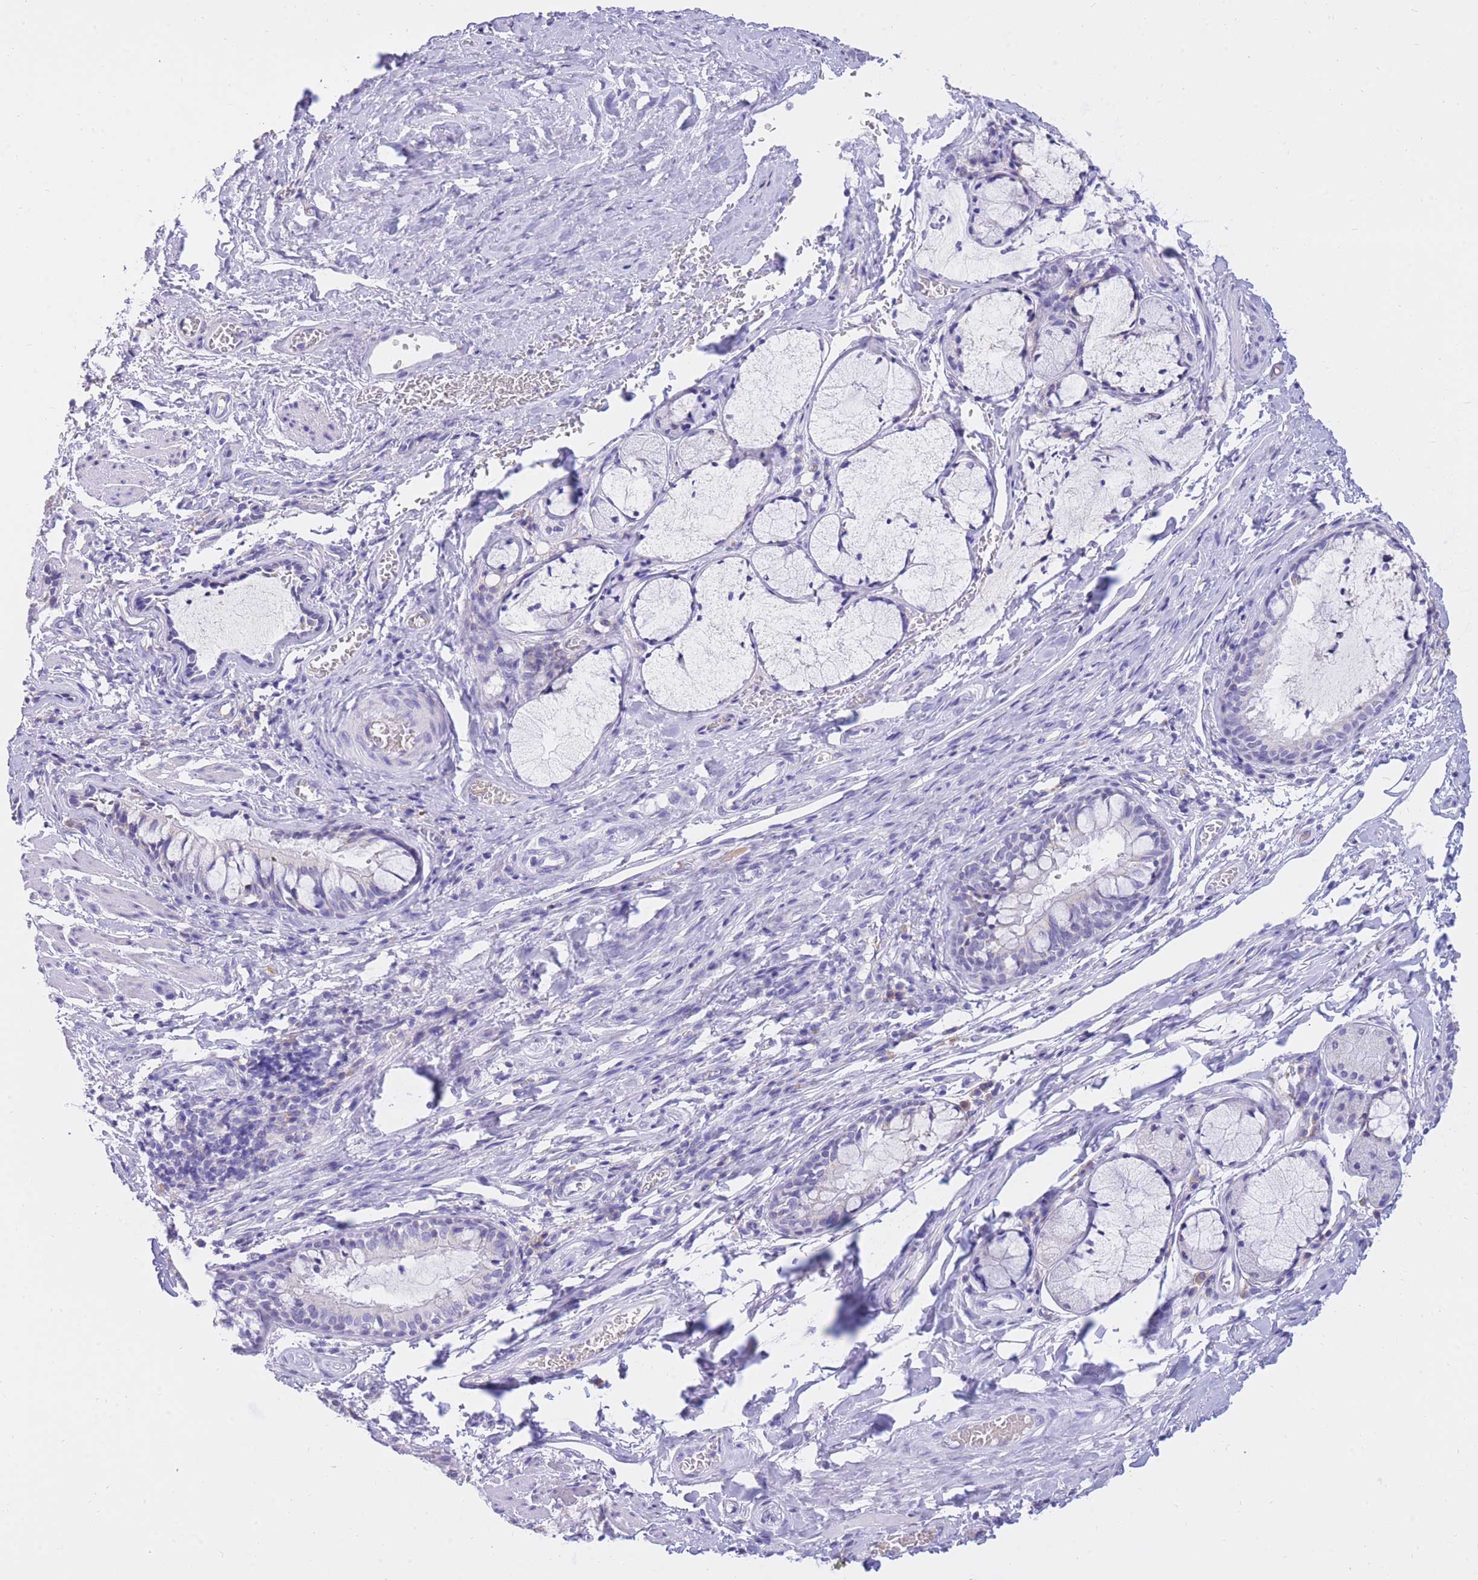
{"staining": {"intensity": "weak", "quantity": "<25%", "location": "cytoplasmic/membranous"}, "tissue": "bronchus", "cell_type": "Respiratory epithelial cells", "image_type": "normal", "snomed": [{"axis": "morphology", "description": "Normal tissue, NOS"}, {"axis": "topography", "description": "Cartilage tissue"}, {"axis": "topography", "description": "Bronchus"}], "caption": "This image is of normal bronchus stained with immunohistochemistry (IHC) to label a protein in brown with the nuclei are counter-stained blue. There is no positivity in respiratory epithelial cells.", "gene": "SSUH2", "patient": {"sex": "female", "age": 36}}